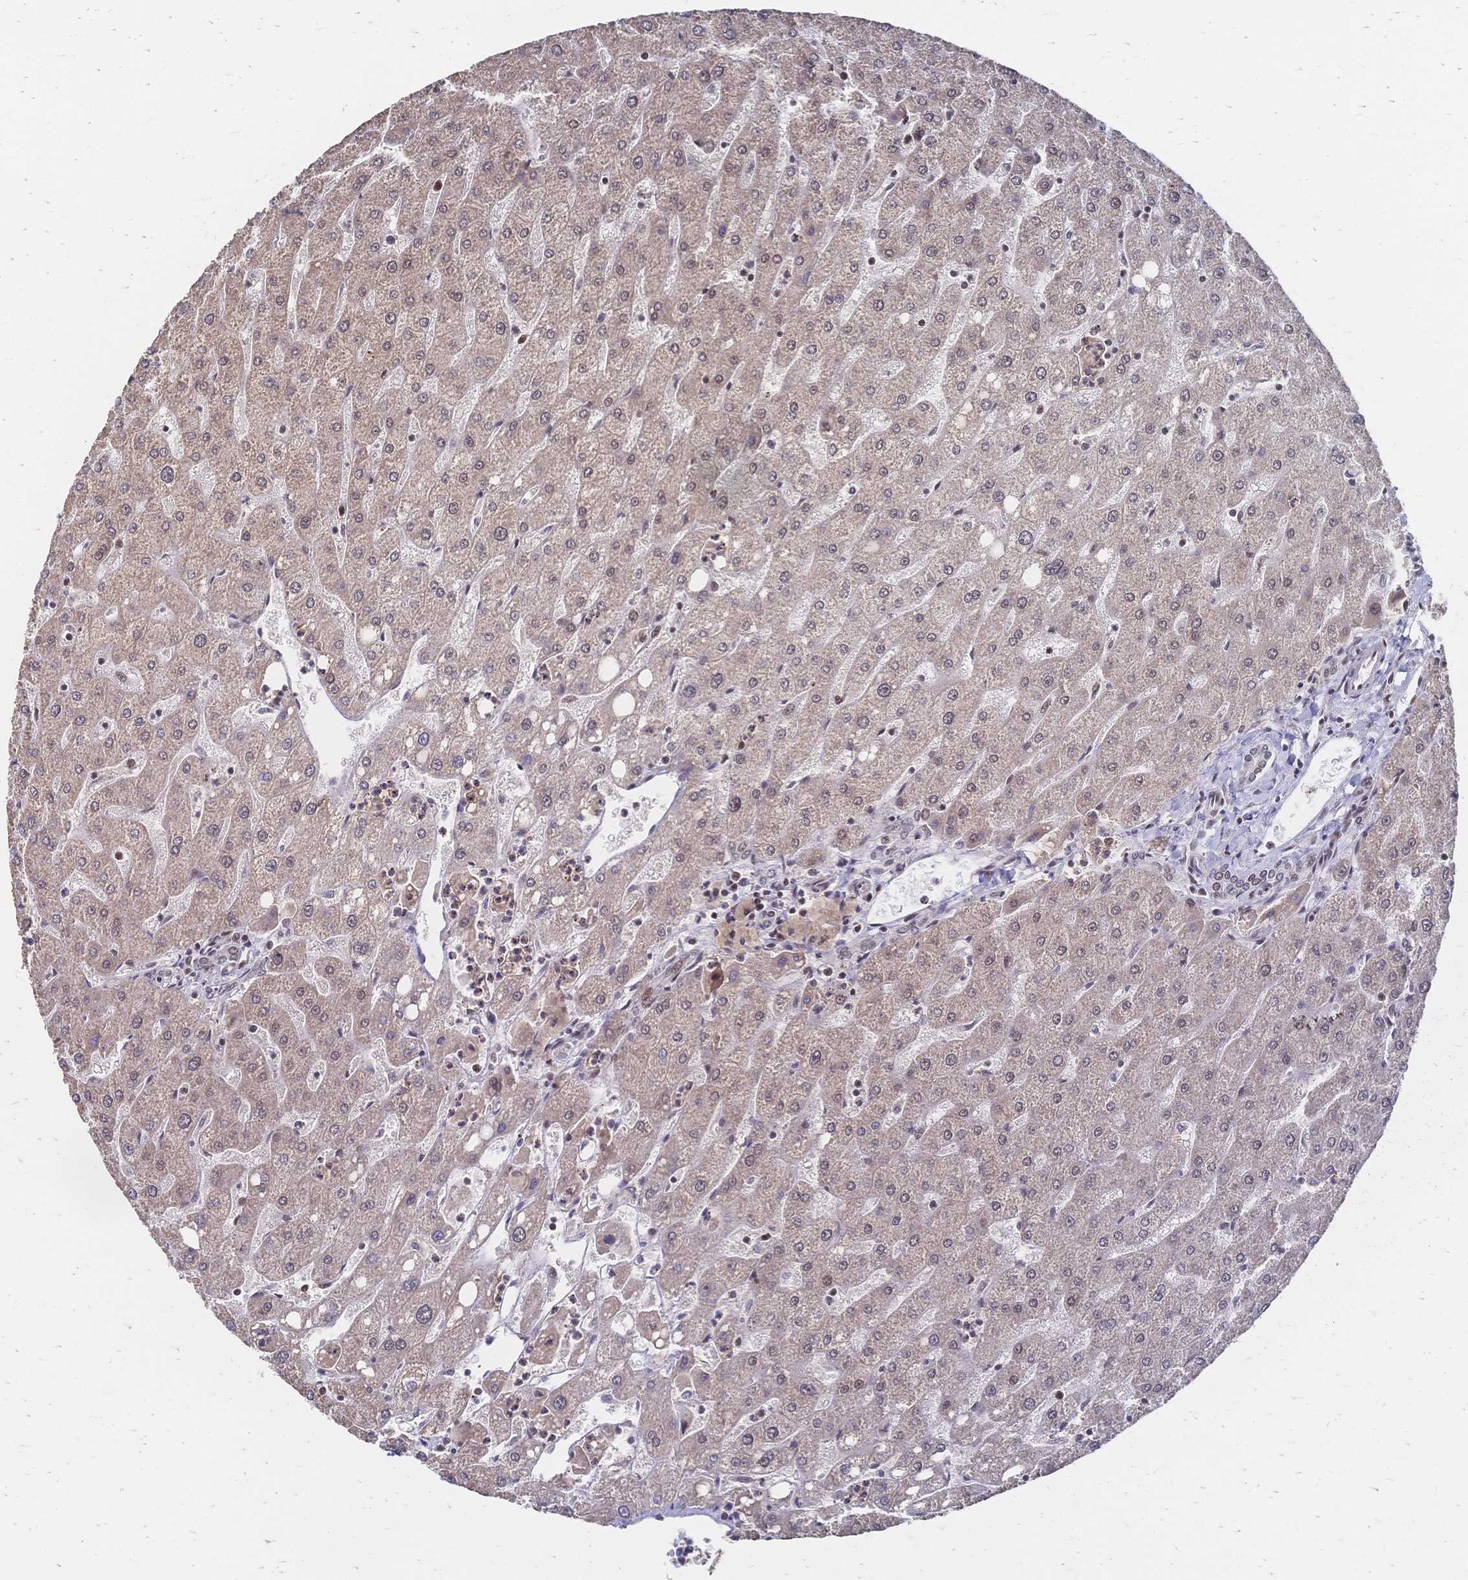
{"staining": {"intensity": "negative", "quantity": "none", "location": "none"}, "tissue": "liver", "cell_type": "Cholangiocytes", "image_type": "normal", "snomed": [{"axis": "morphology", "description": "Normal tissue, NOS"}, {"axis": "topography", "description": "Liver"}], "caption": "Benign liver was stained to show a protein in brown. There is no significant staining in cholangiocytes.", "gene": "NELFA", "patient": {"sex": "male", "age": 67}}